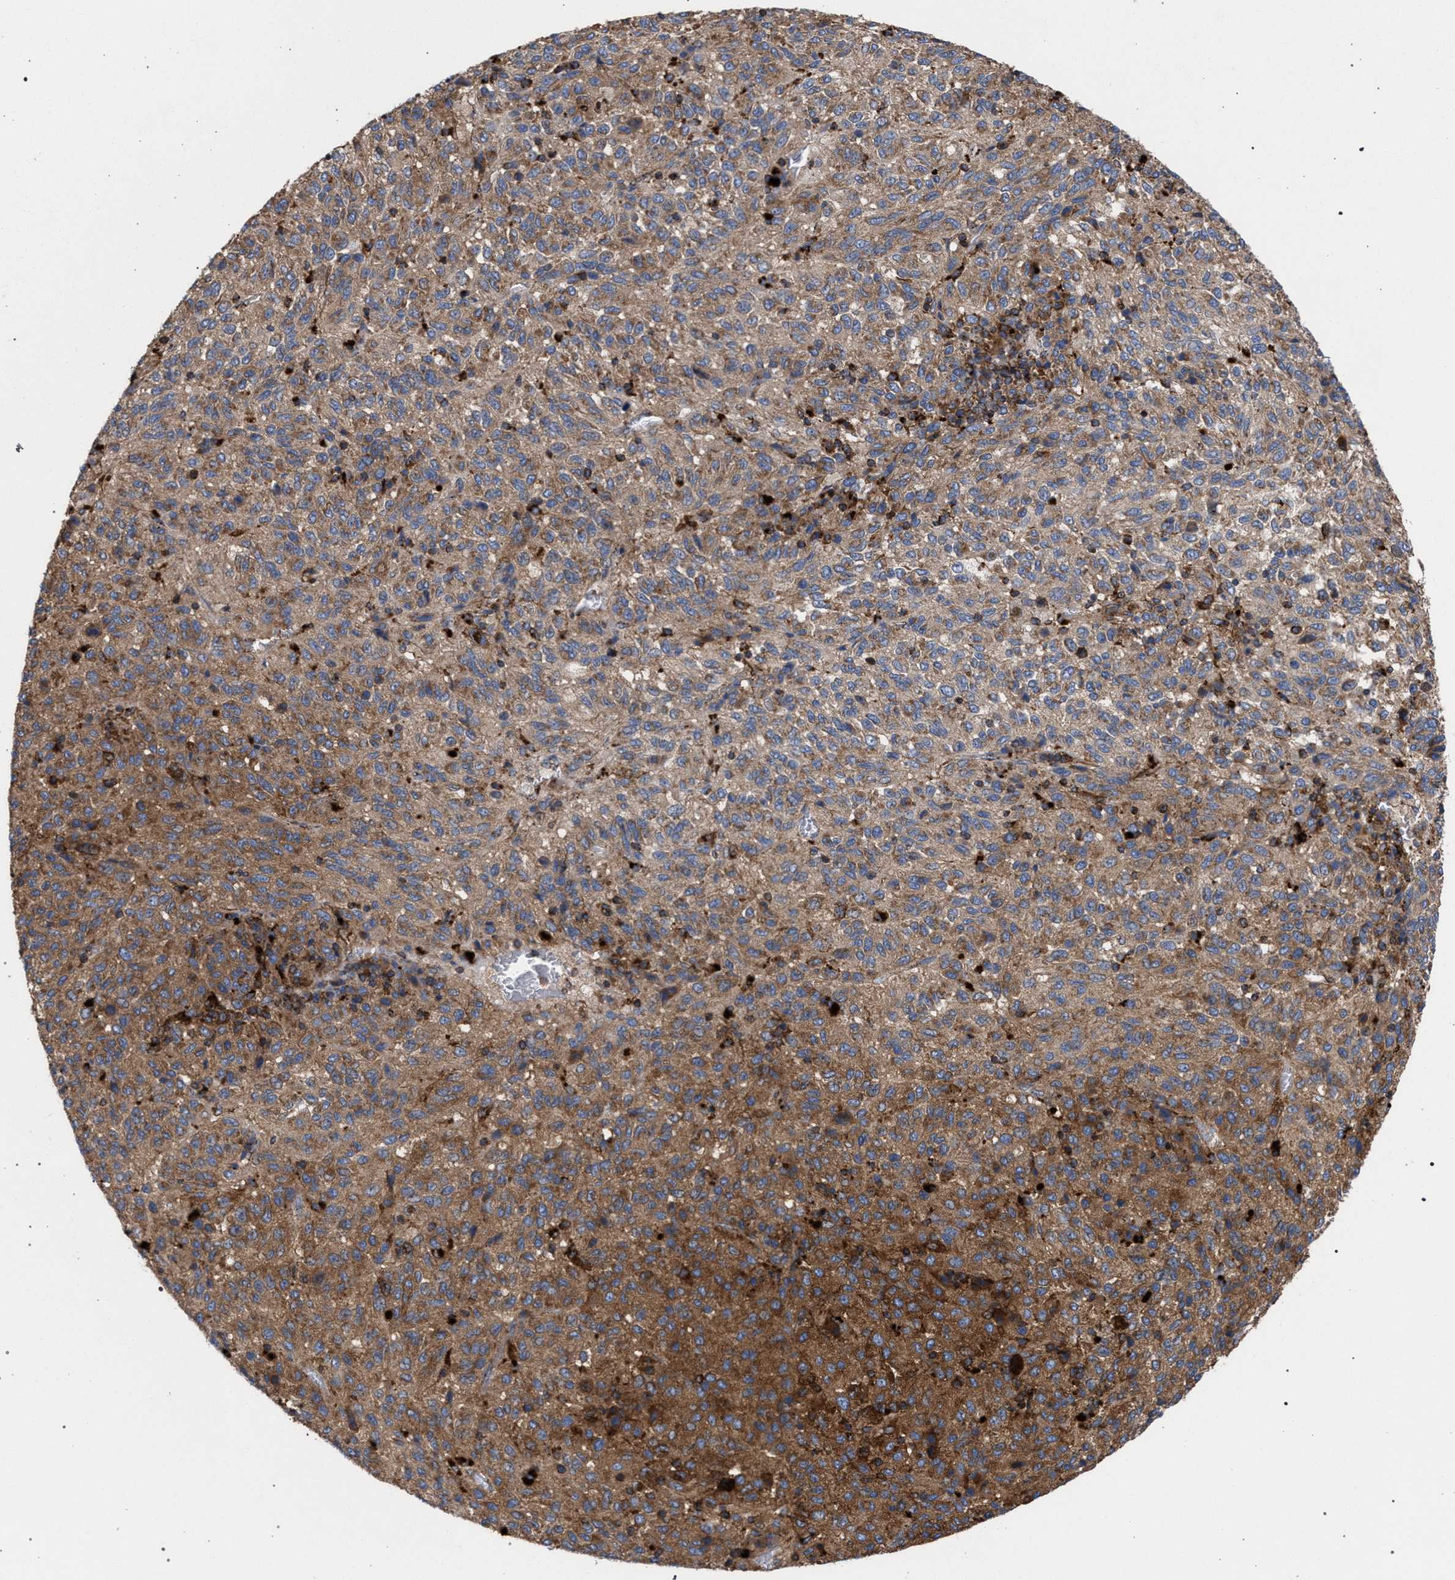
{"staining": {"intensity": "moderate", "quantity": ">75%", "location": "cytoplasmic/membranous"}, "tissue": "melanoma", "cell_type": "Tumor cells", "image_type": "cancer", "snomed": [{"axis": "morphology", "description": "Malignant melanoma, Metastatic site"}, {"axis": "topography", "description": "Lung"}], "caption": "The immunohistochemical stain shows moderate cytoplasmic/membranous expression in tumor cells of melanoma tissue.", "gene": "PPT1", "patient": {"sex": "male", "age": 64}}